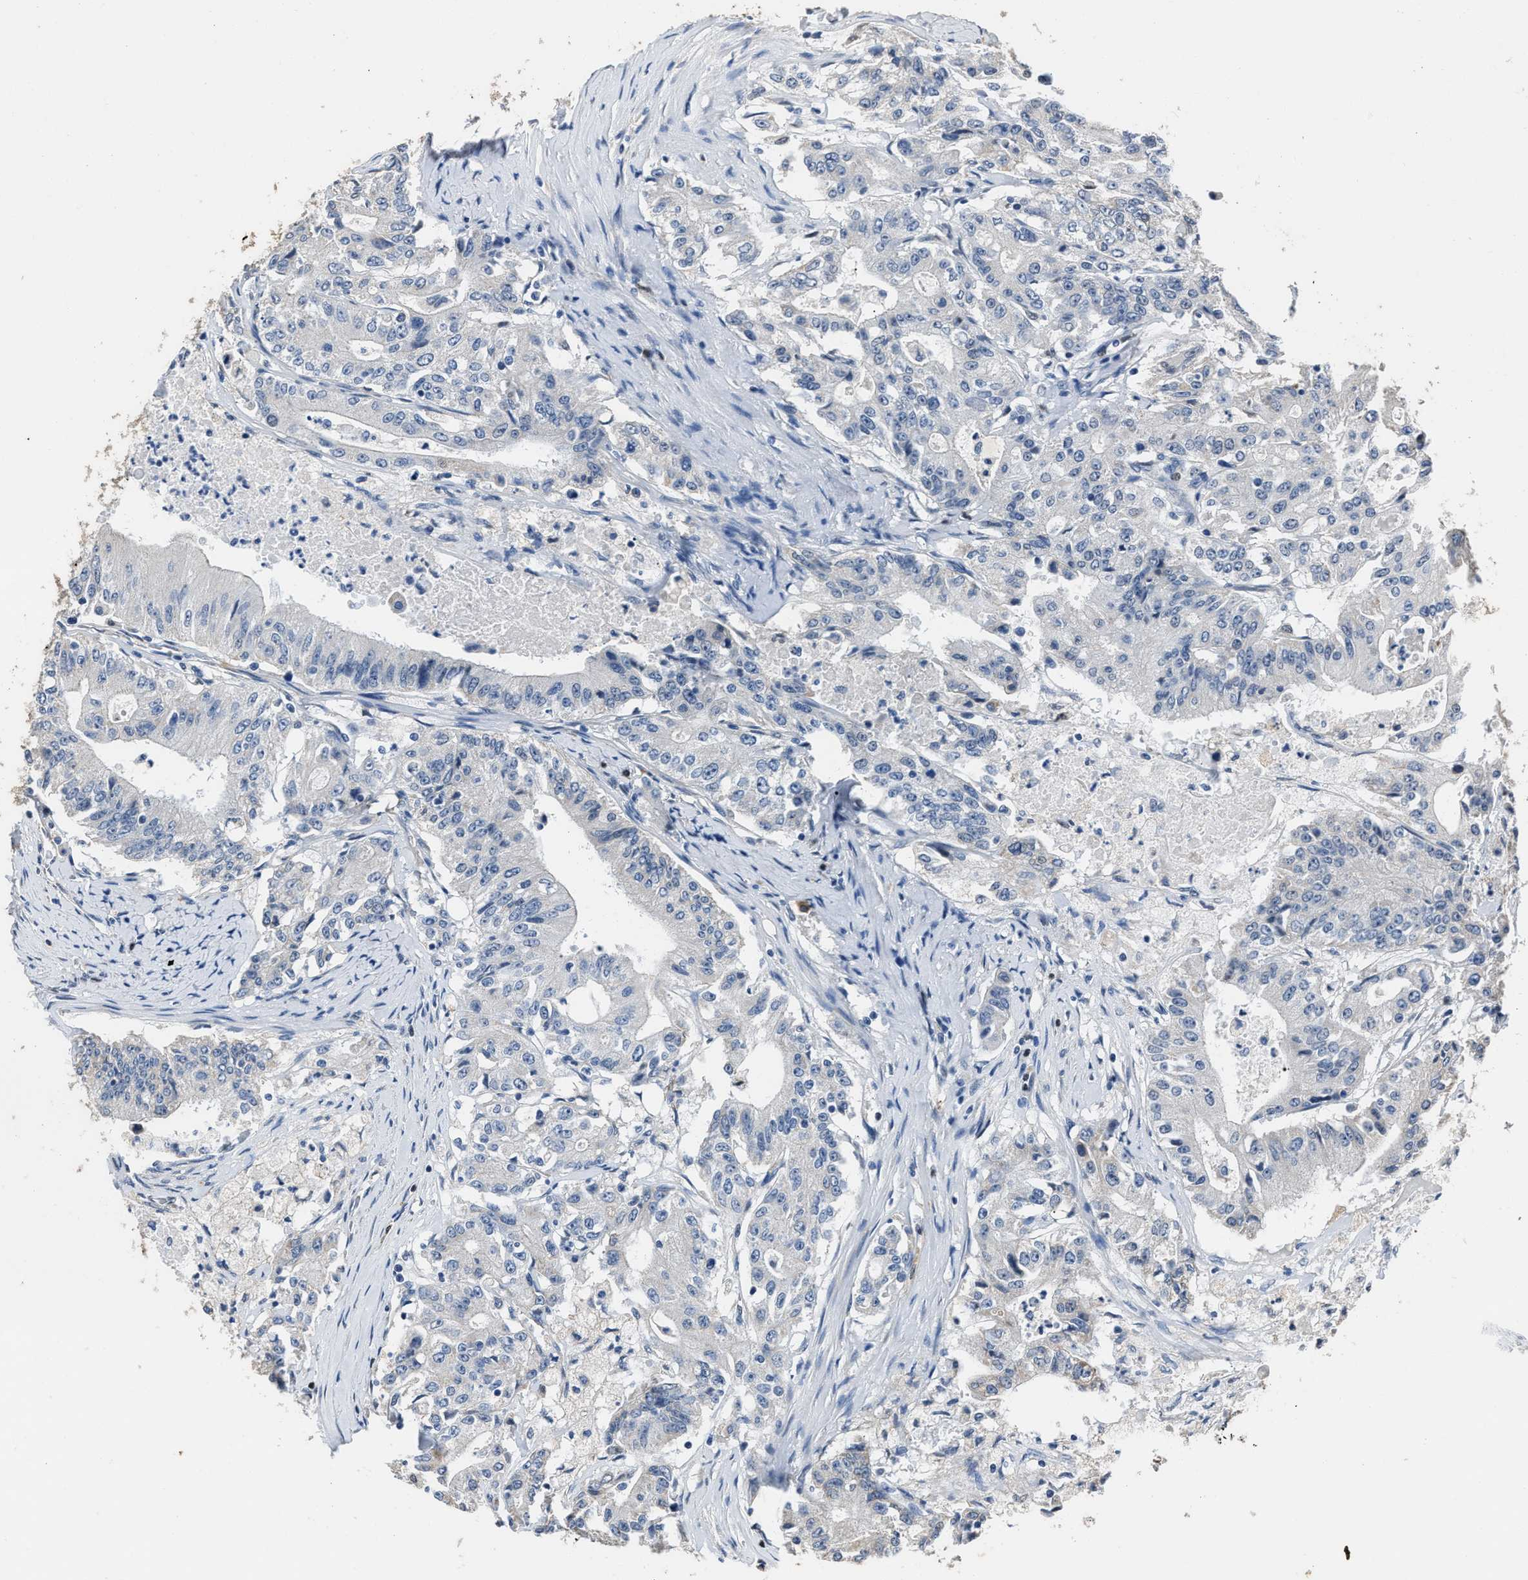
{"staining": {"intensity": "negative", "quantity": "none", "location": "none"}, "tissue": "colorectal cancer", "cell_type": "Tumor cells", "image_type": "cancer", "snomed": [{"axis": "morphology", "description": "Adenocarcinoma, NOS"}, {"axis": "topography", "description": "Colon"}], "caption": "Immunohistochemical staining of human colorectal adenocarcinoma reveals no significant positivity in tumor cells. Nuclei are stained in blue.", "gene": "NSUN5", "patient": {"sex": "female", "age": 77}}